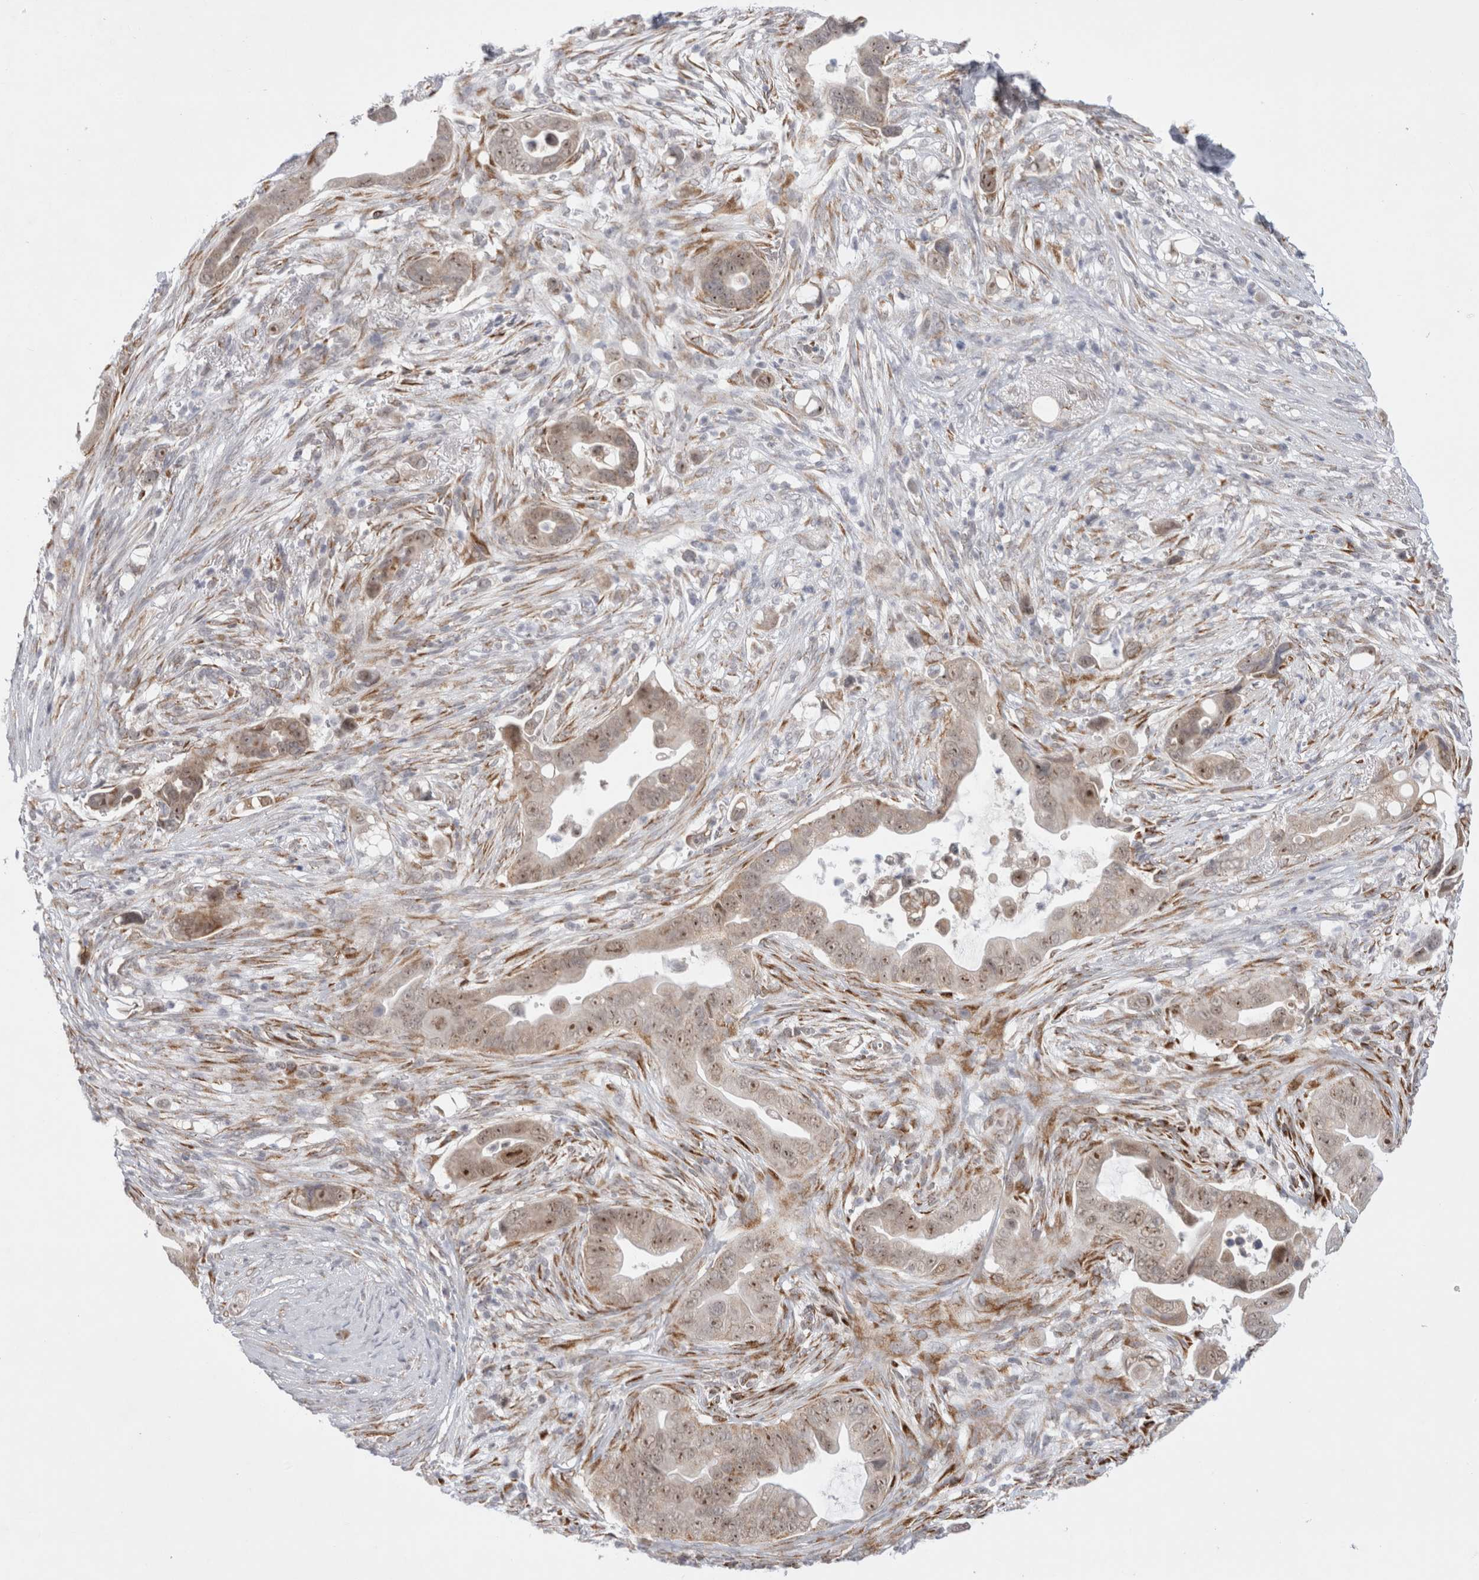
{"staining": {"intensity": "moderate", "quantity": ">75%", "location": "cytoplasmic/membranous,nuclear"}, "tissue": "pancreatic cancer", "cell_type": "Tumor cells", "image_type": "cancer", "snomed": [{"axis": "morphology", "description": "Adenocarcinoma, NOS"}, {"axis": "topography", "description": "Pancreas"}], "caption": "A micrograph of pancreatic cancer stained for a protein displays moderate cytoplasmic/membranous and nuclear brown staining in tumor cells. The protein is stained brown, and the nuclei are stained in blue (DAB IHC with brightfield microscopy, high magnification).", "gene": "TRMT1L", "patient": {"sex": "female", "age": 72}}